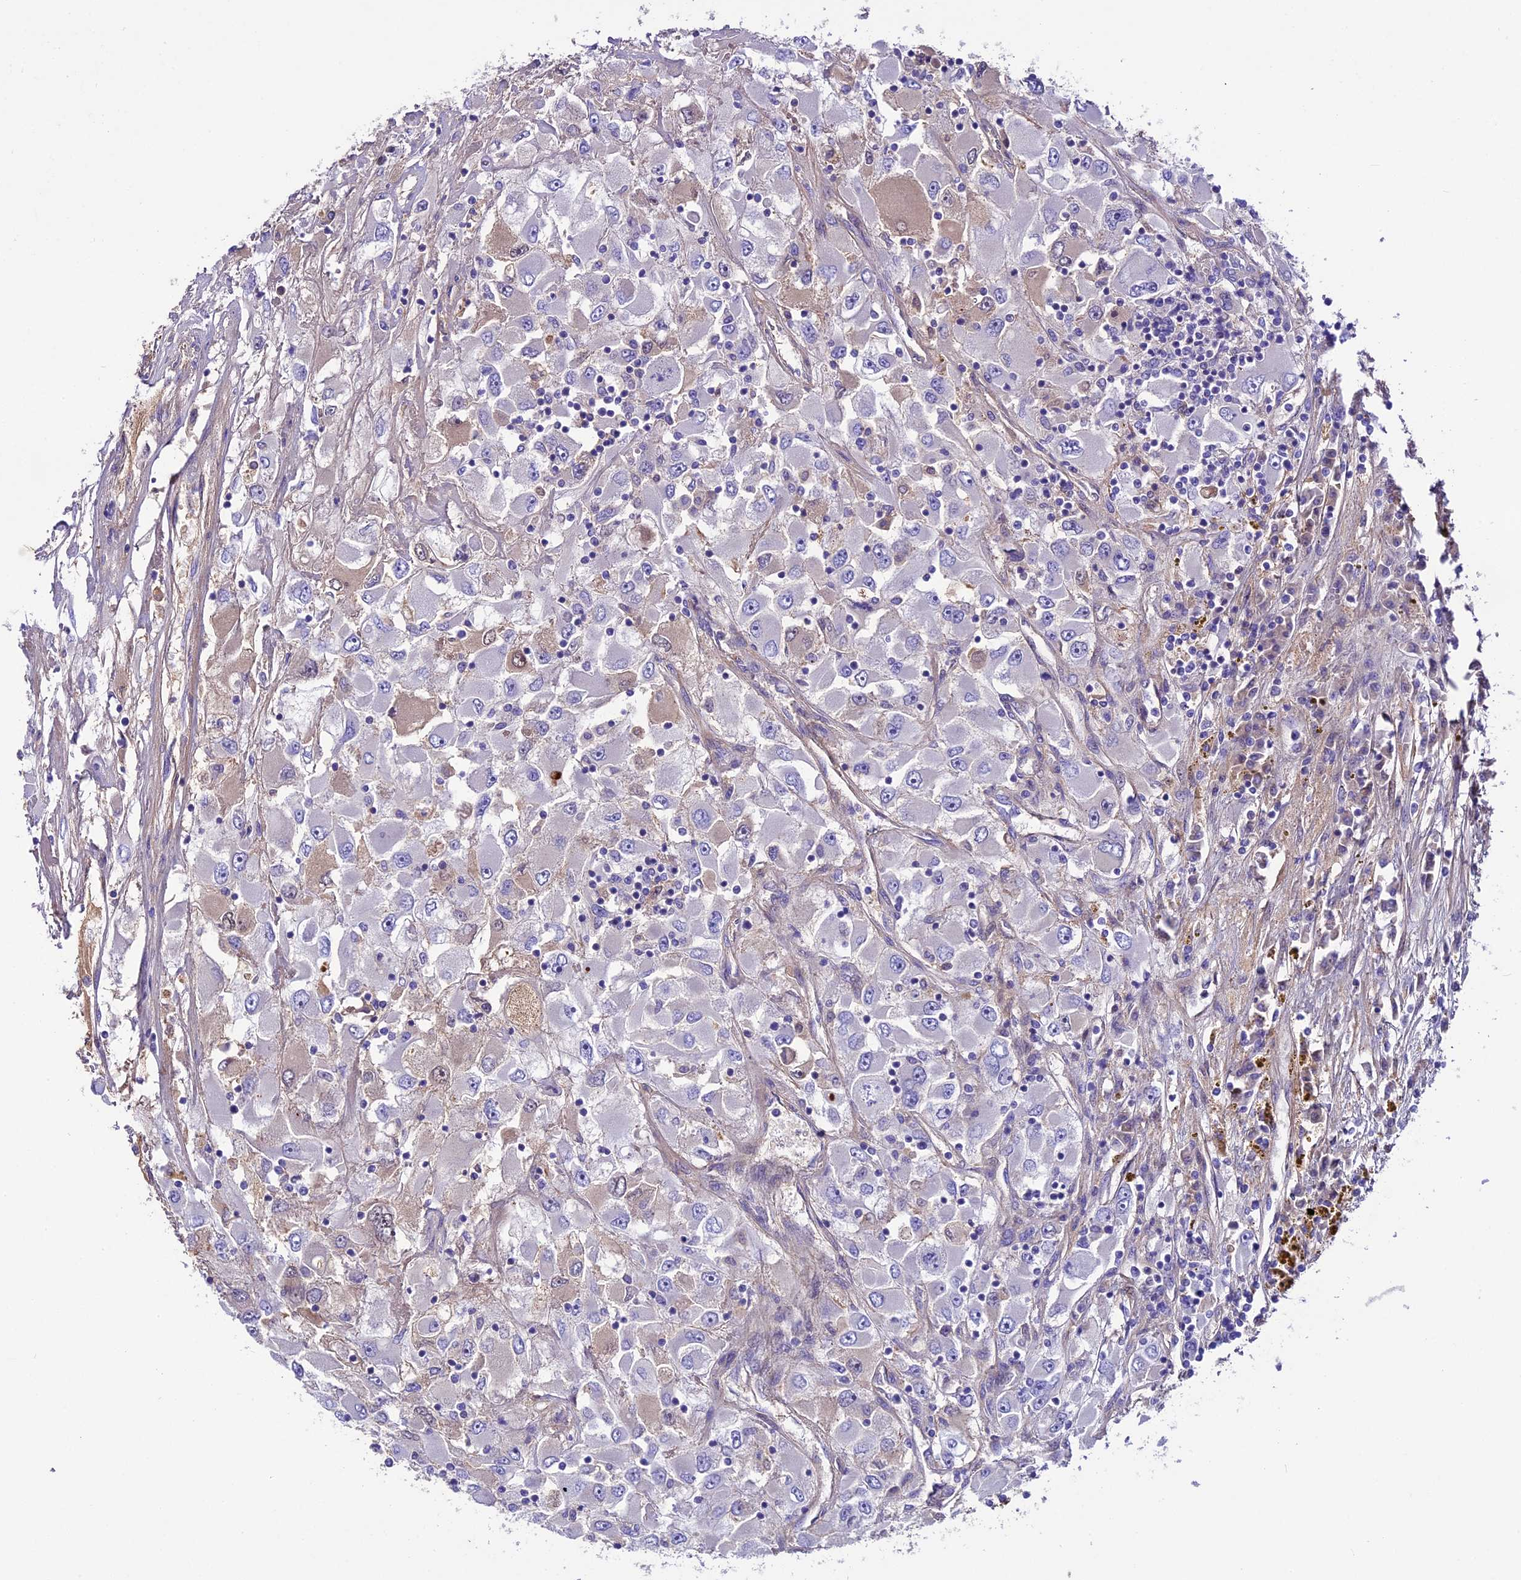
{"staining": {"intensity": "moderate", "quantity": "<25%", "location": "cytoplasmic/membranous"}, "tissue": "renal cancer", "cell_type": "Tumor cells", "image_type": "cancer", "snomed": [{"axis": "morphology", "description": "Adenocarcinoma, NOS"}, {"axis": "topography", "description": "Kidney"}], "caption": "The image reveals immunohistochemical staining of renal cancer. There is moderate cytoplasmic/membranous staining is seen in approximately <25% of tumor cells. (Stains: DAB in brown, nuclei in blue, Microscopy: brightfield microscopy at high magnification).", "gene": "TCP11L2", "patient": {"sex": "female", "age": 52}}